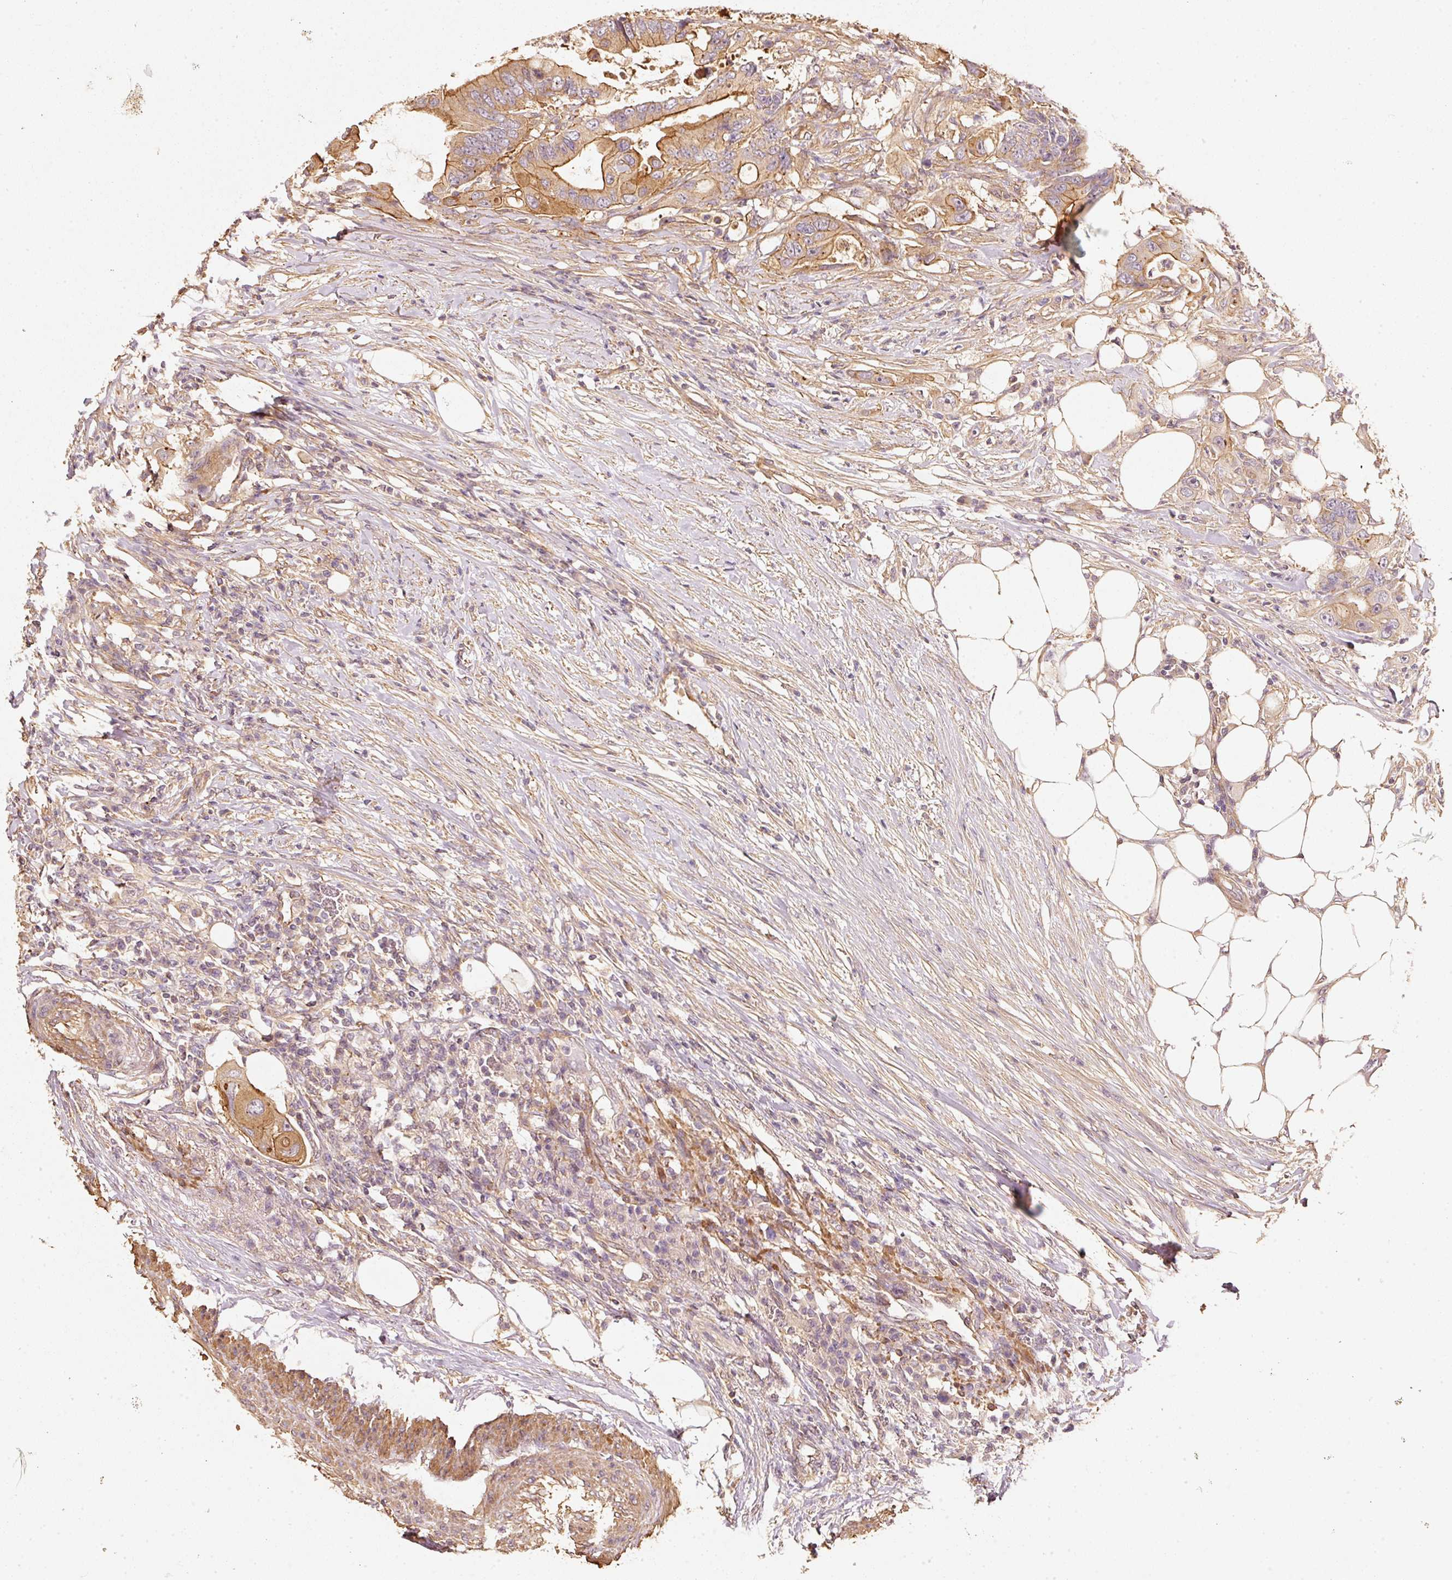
{"staining": {"intensity": "moderate", "quantity": ">75%", "location": "cytoplasmic/membranous"}, "tissue": "colorectal cancer", "cell_type": "Tumor cells", "image_type": "cancer", "snomed": [{"axis": "morphology", "description": "Adenocarcinoma, NOS"}, {"axis": "topography", "description": "Colon"}], "caption": "Colorectal cancer (adenocarcinoma) stained for a protein shows moderate cytoplasmic/membranous positivity in tumor cells.", "gene": "CEP95", "patient": {"sex": "male", "age": 71}}